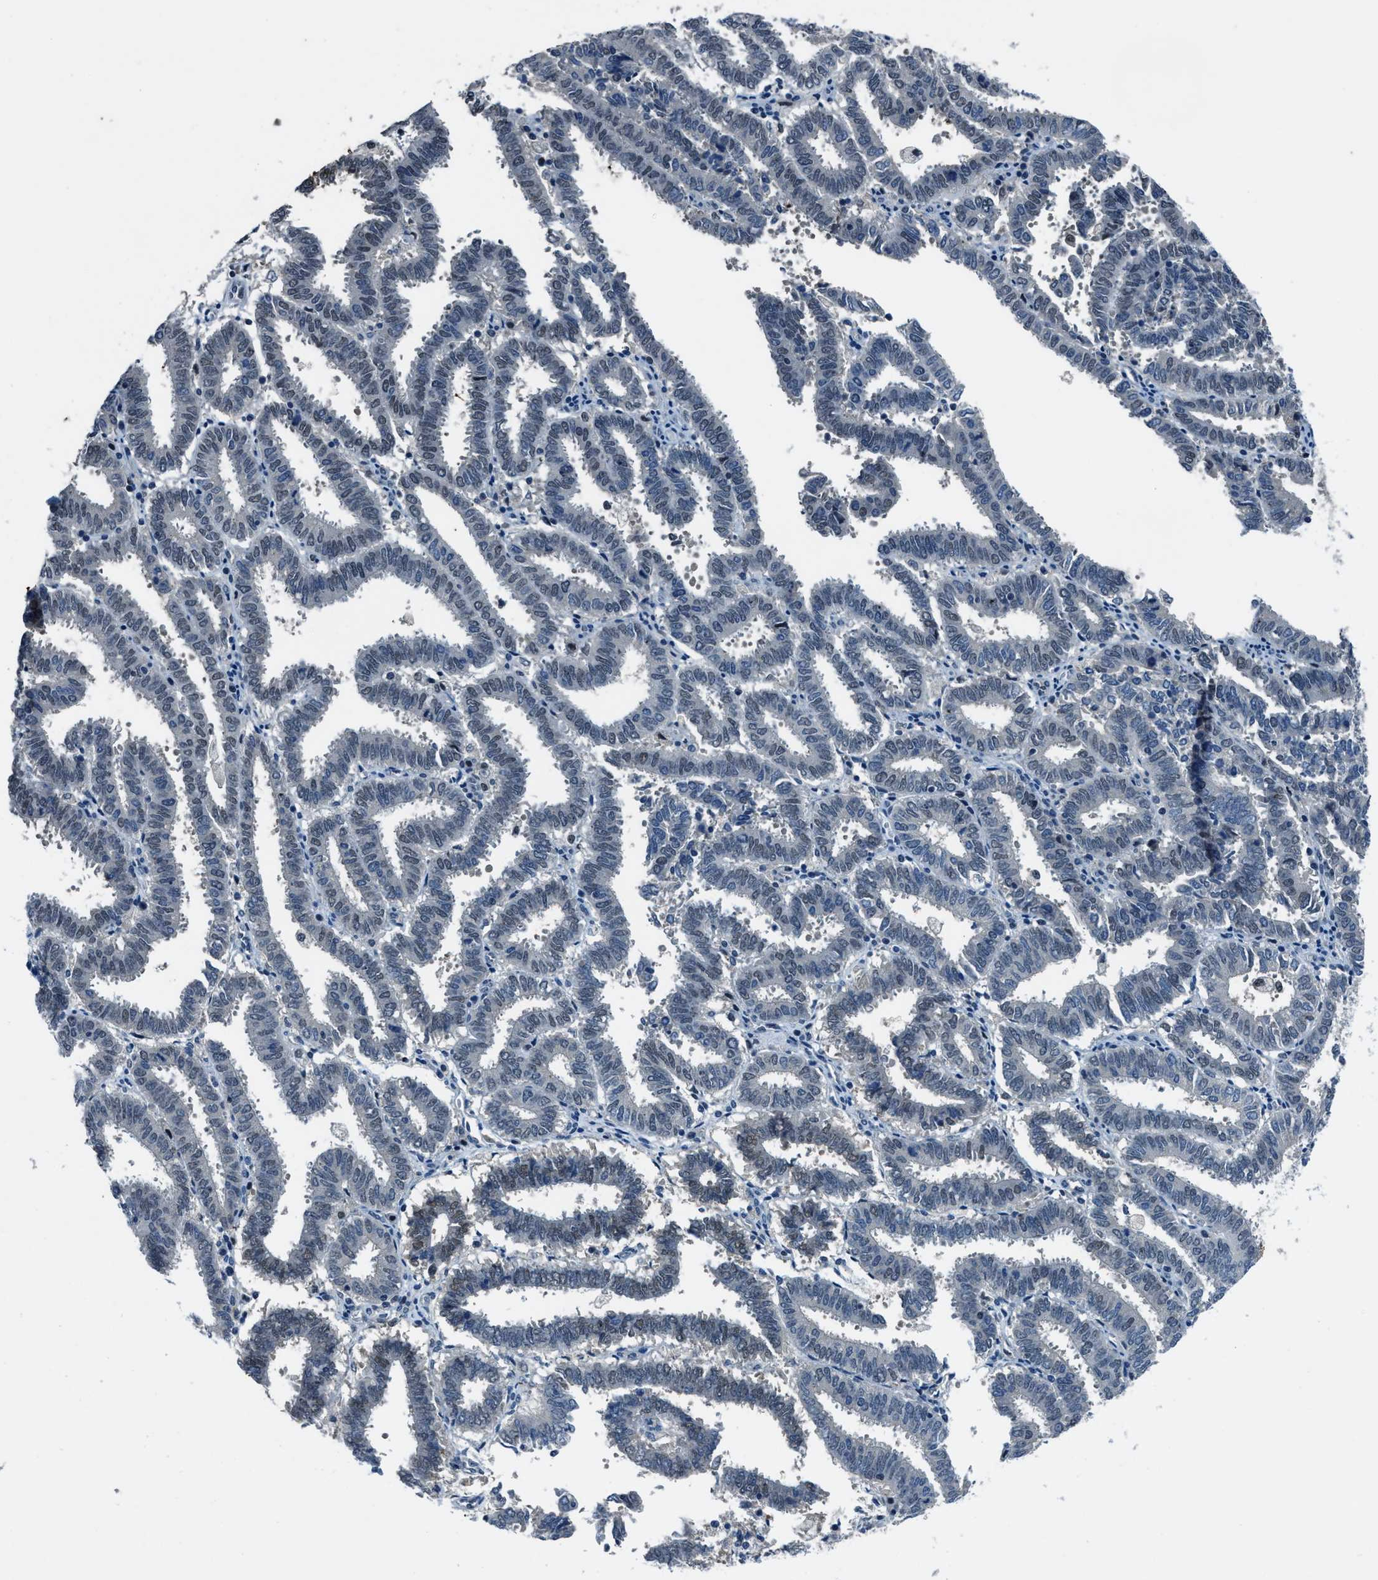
{"staining": {"intensity": "strong", "quantity": "<25%", "location": "nuclear"}, "tissue": "endometrial cancer", "cell_type": "Tumor cells", "image_type": "cancer", "snomed": [{"axis": "morphology", "description": "Adenocarcinoma, NOS"}, {"axis": "topography", "description": "Uterus"}], "caption": "Adenocarcinoma (endometrial) stained with DAB (3,3'-diaminobenzidine) immunohistochemistry reveals medium levels of strong nuclear positivity in approximately <25% of tumor cells.", "gene": "DUSP19", "patient": {"sex": "female", "age": 83}}